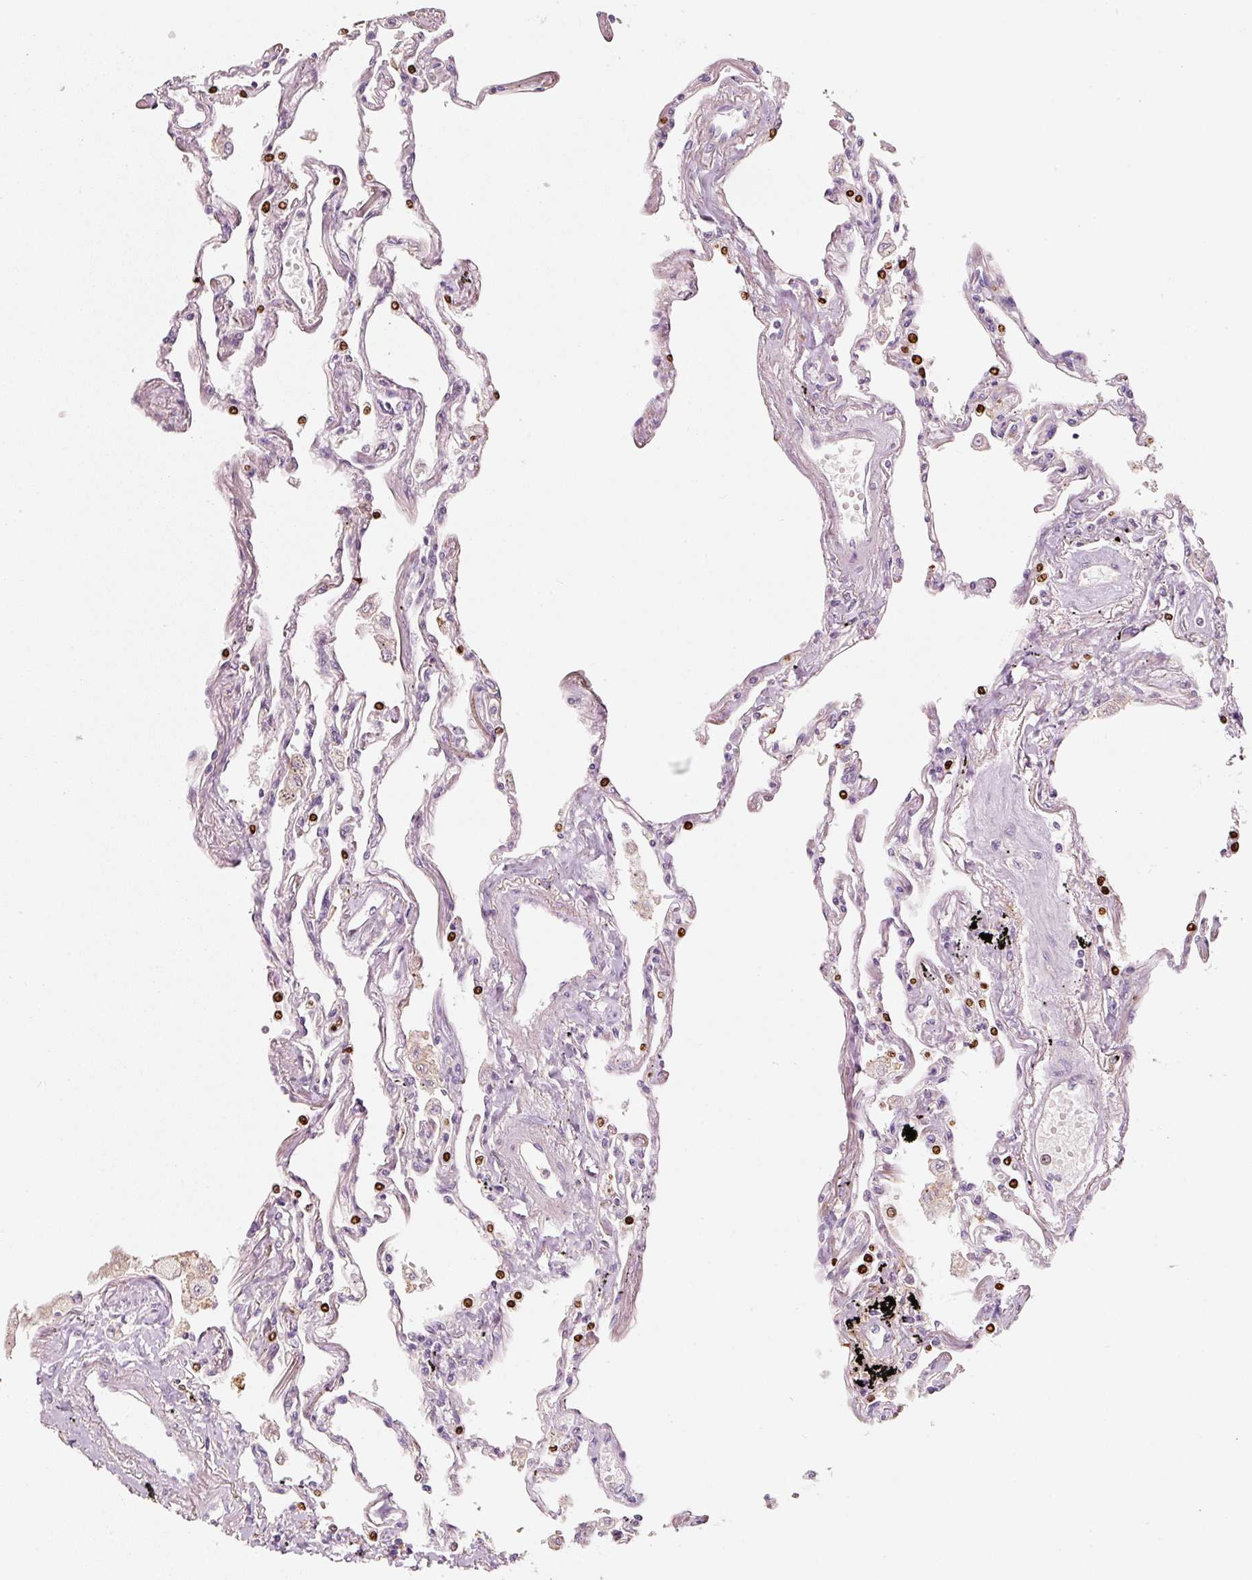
{"staining": {"intensity": "moderate", "quantity": "<25%", "location": "cytoplasmic/membranous"}, "tissue": "lung", "cell_type": "Alveolar cells", "image_type": "normal", "snomed": [{"axis": "morphology", "description": "Normal tissue, NOS"}, {"axis": "topography", "description": "Lung"}], "caption": "Immunohistochemistry of normal human lung displays low levels of moderate cytoplasmic/membranous expression in about <25% of alveolar cells.", "gene": "IQGAP2", "patient": {"sex": "female", "age": 67}}